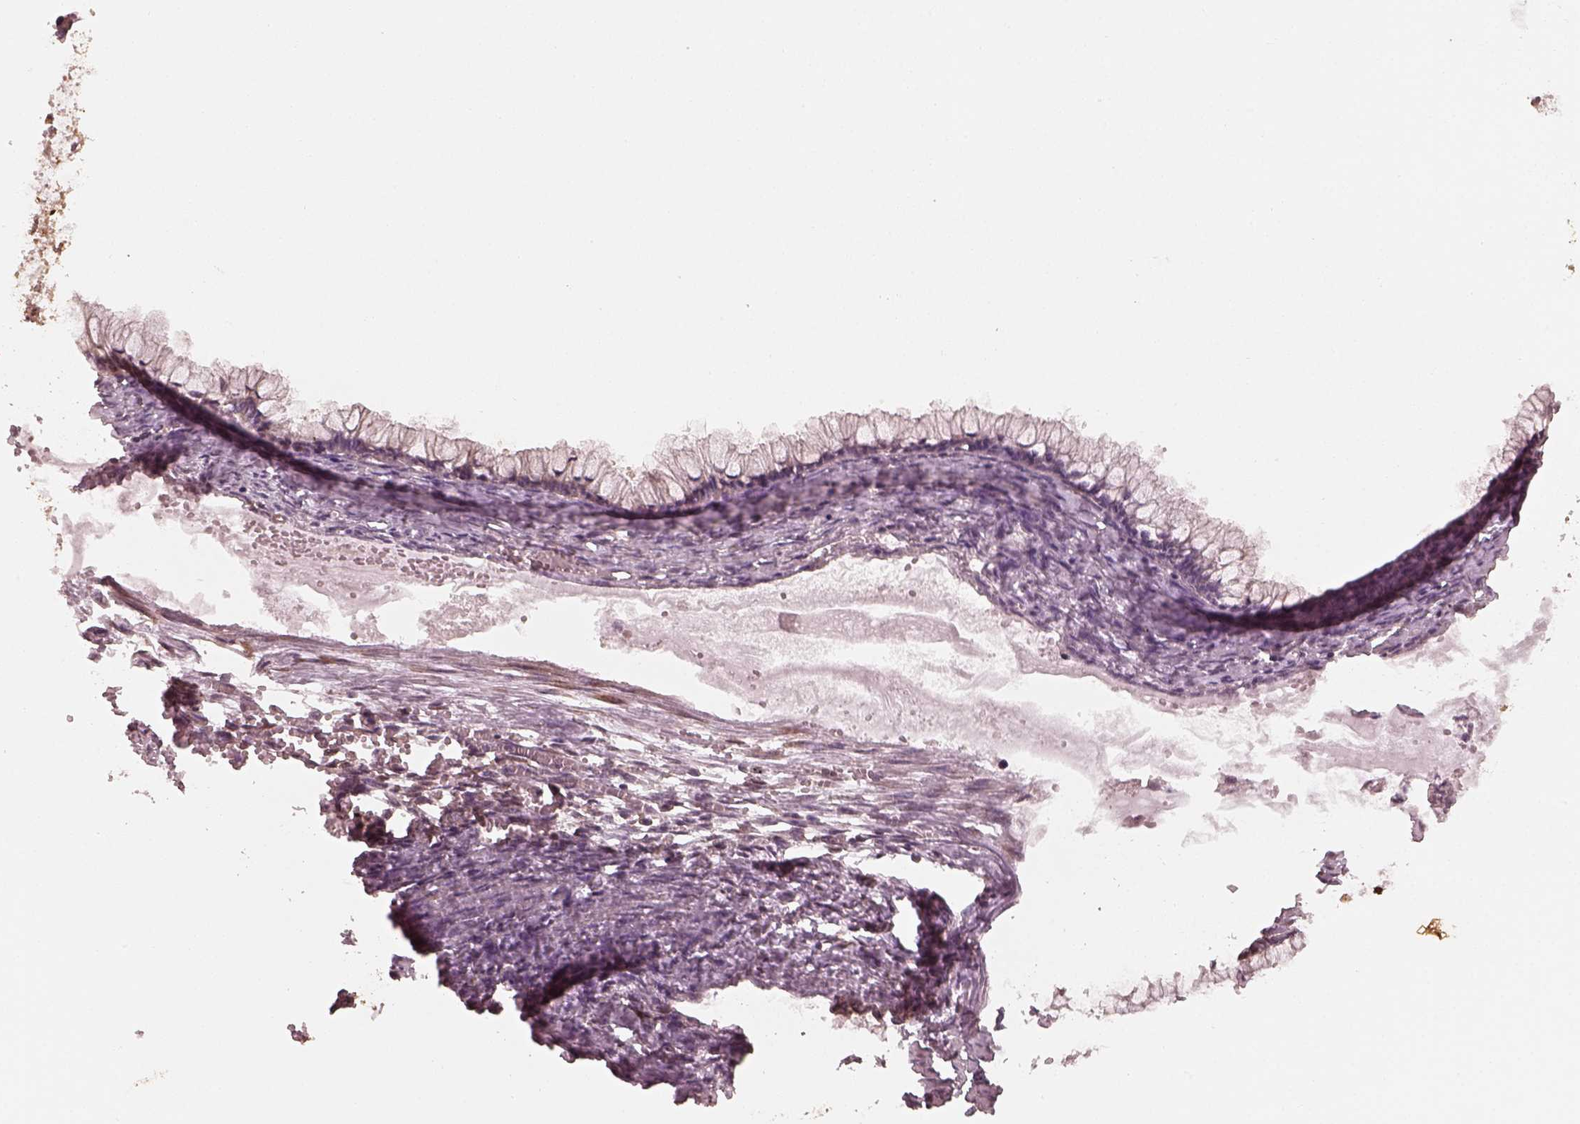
{"staining": {"intensity": "moderate", "quantity": "25%-75%", "location": "cytoplasmic/membranous"}, "tissue": "ovarian cancer", "cell_type": "Tumor cells", "image_type": "cancer", "snomed": [{"axis": "morphology", "description": "Cystadenocarcinoma, mucinous, NOS"}, {"axis": "topography", "description": "Ovary"}], "caption": "Tumor cells show medium levels of moderate cytoplasmic/membranous positivity in about 25%-75% of cells in ovarian mucinous cystadenocarcinoma.", "gene": "DNAJC25", "patient": {"sex": "female", "age": 67}}